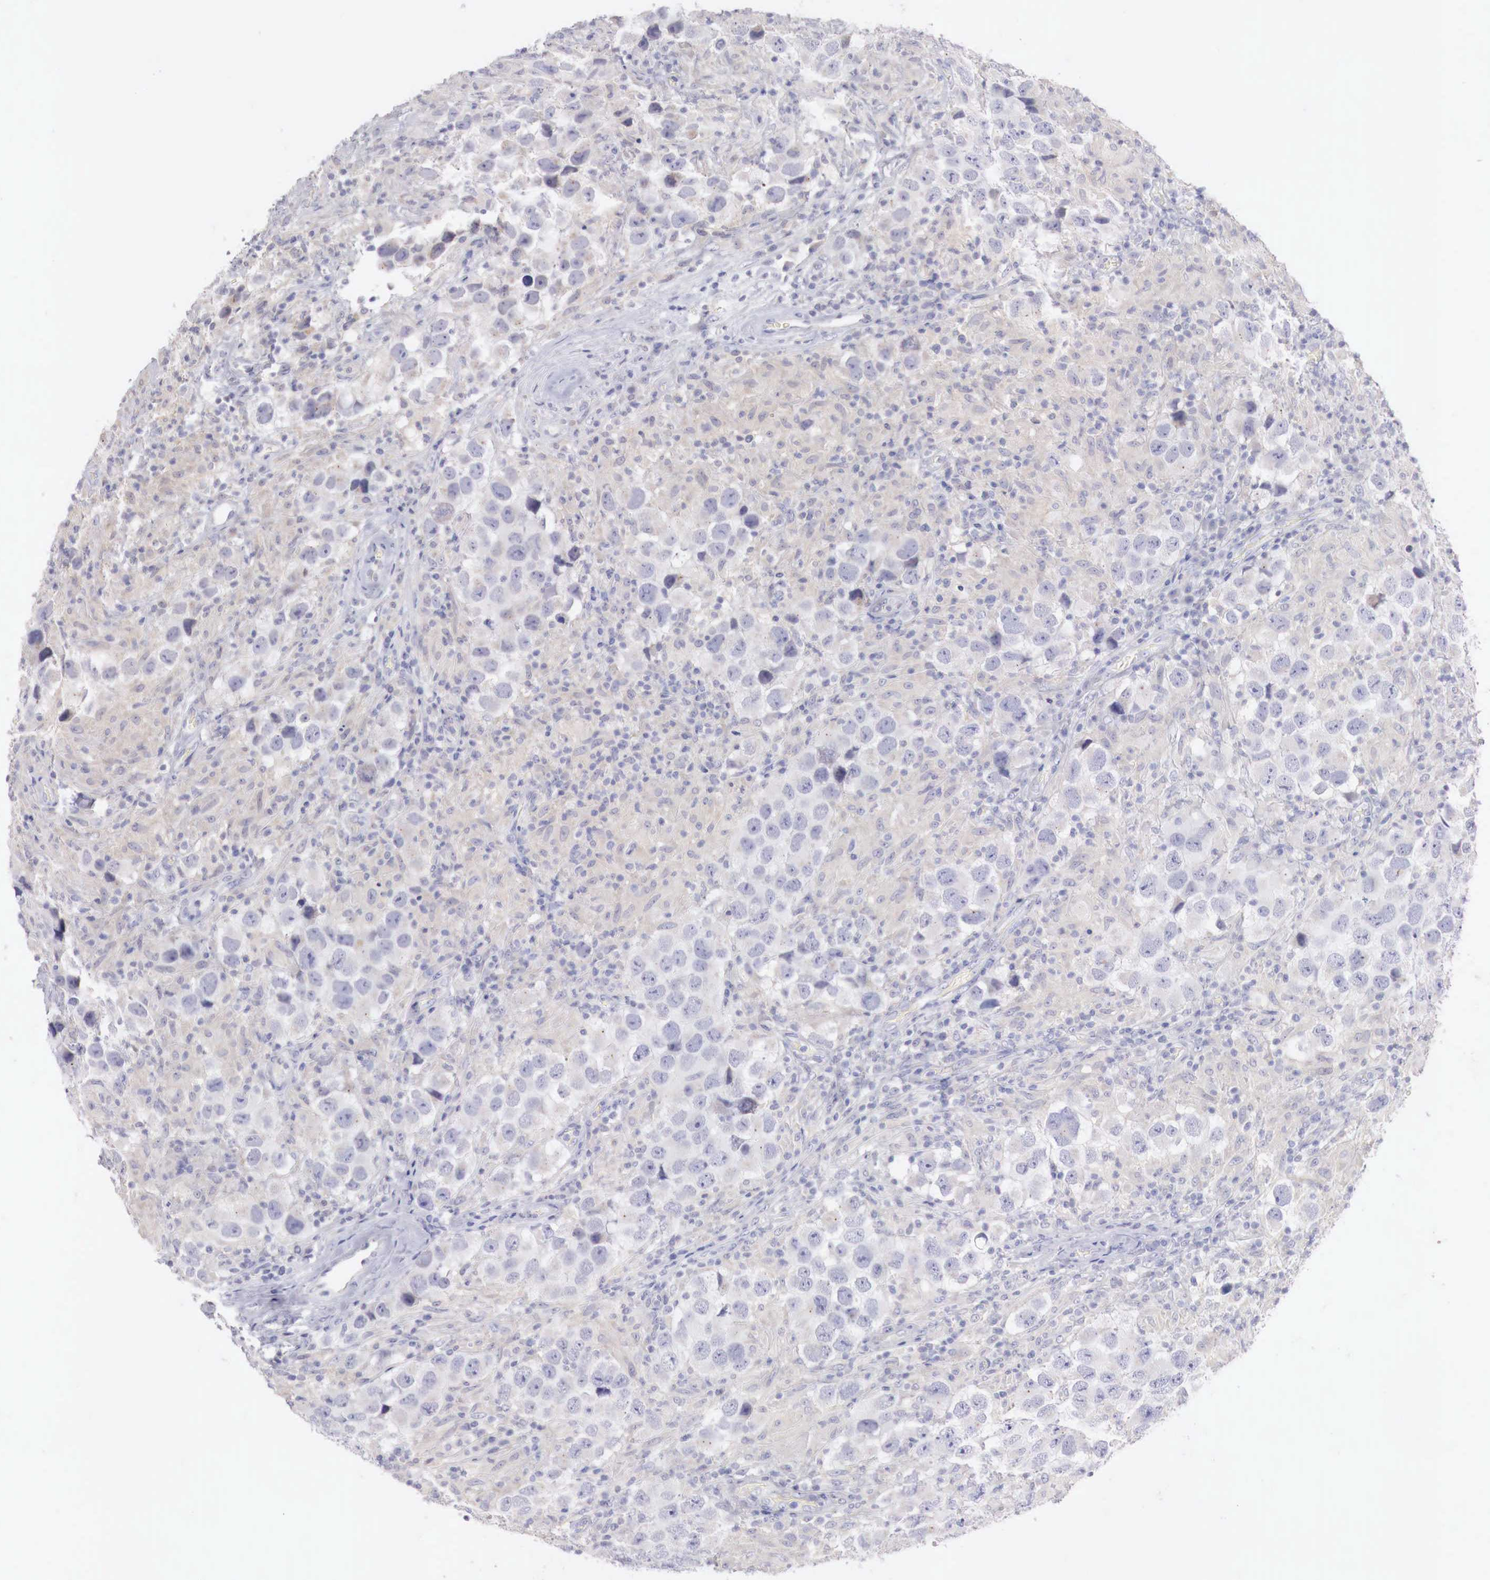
{"staining": {"intensity": "negative", "quantity": "none", "location": "none"}, "tissue": "testis cancer", "cell_type": "Tumor cells", "image_type": "cancer", "snomed": [{"axis": "morphology", "description": "Carcinoma, Embryonal, NOS"}, {"axis": "topography", "description": "Testis"}], "caption": "IHC histopathology image of neoplastic tissue: human embryonal carcinoma (testis) stained with DAB reveals no significant protein positivity in tumor cells.", "gene": "TRIM13", "patient": {"sex": "male", "age": 21}}